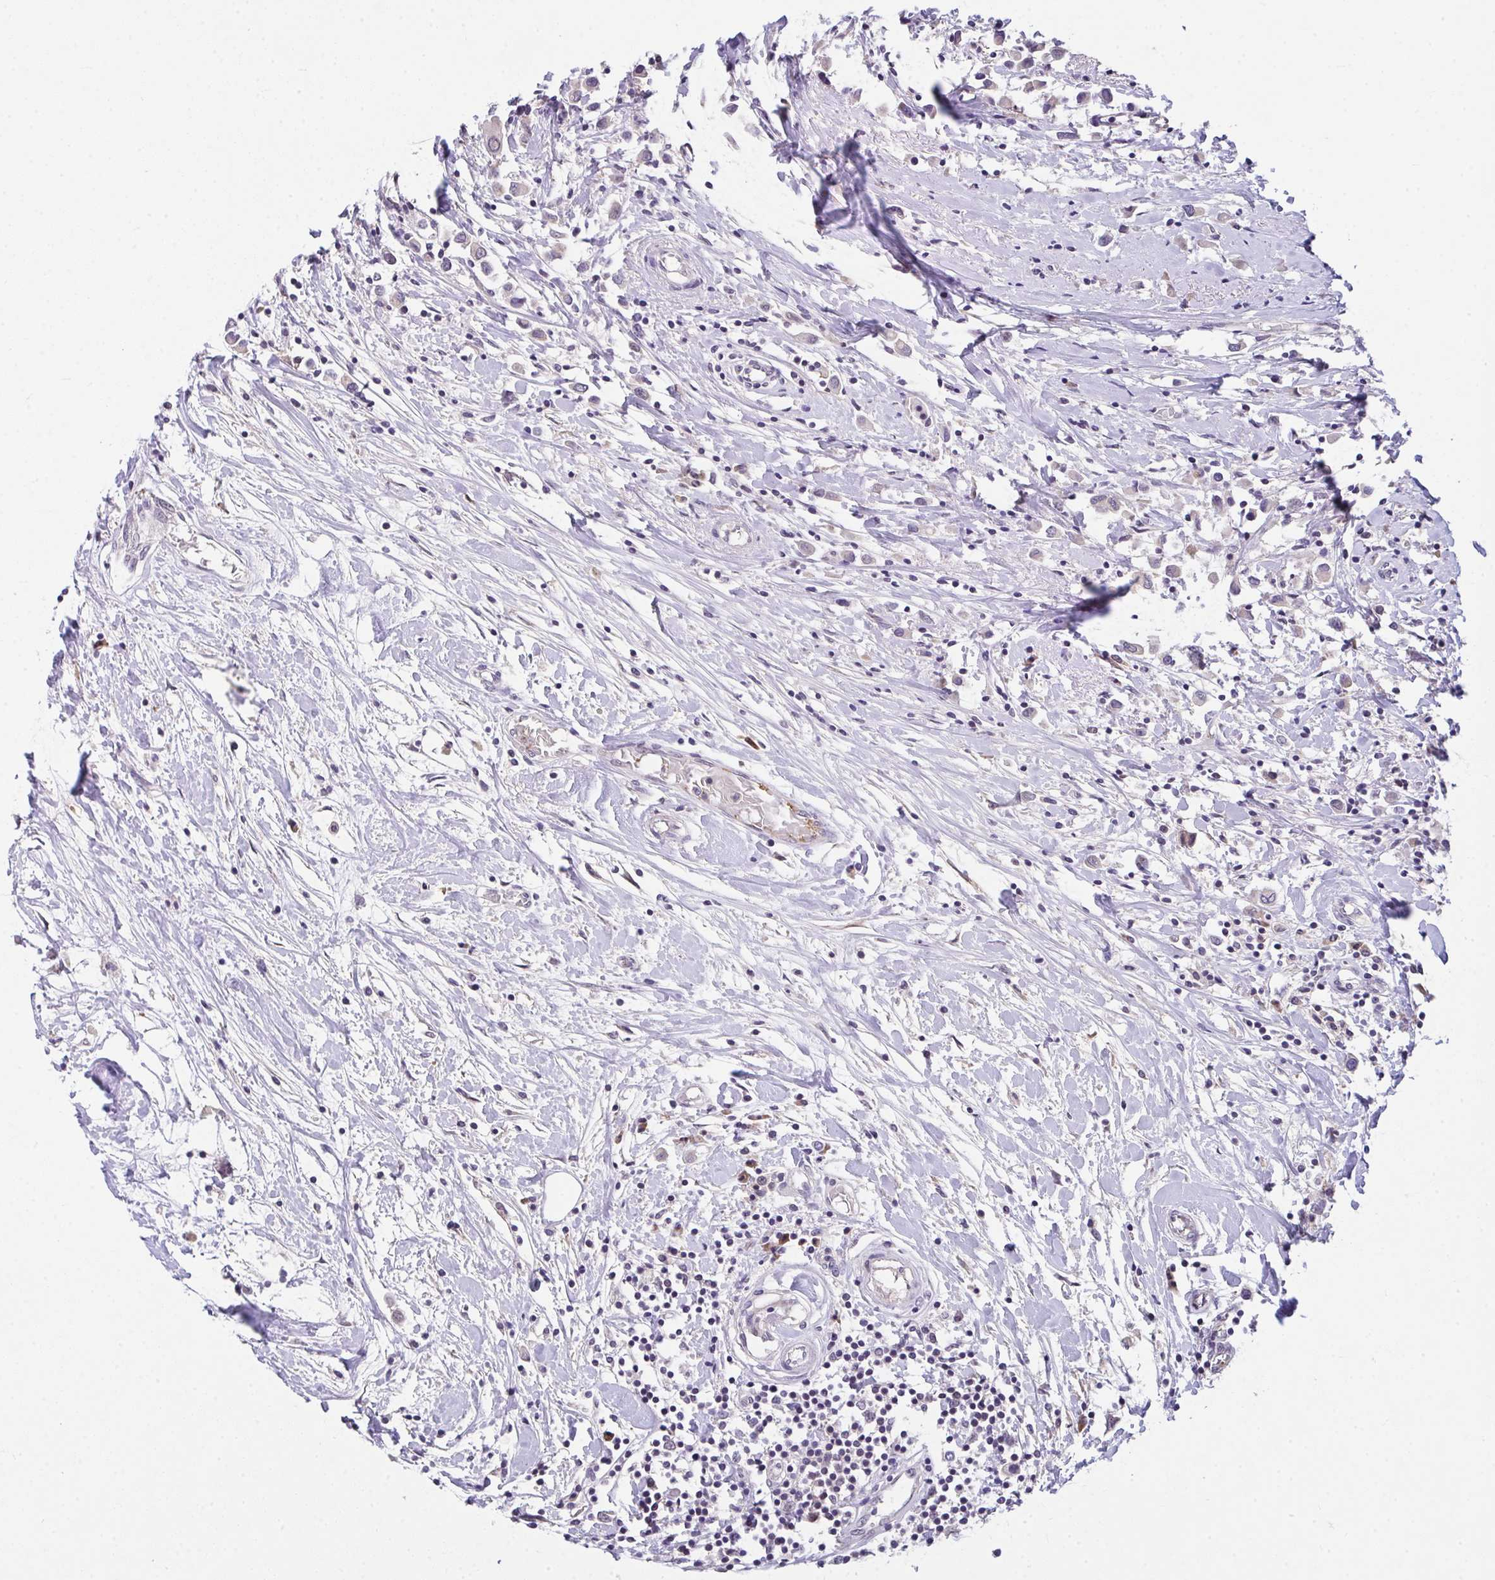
{"staining": {"intensity": "weak", "quantity": "<25%", "location": "cytoplasmic/membranous"}, "tissue": "breast cancer", "cell_type": "Tumor cells", "image_type": "cancer", "snomed": [{"axis": "morphology", "description": "Duct carcinoma"}, {"axis": "topography", "description": "Breast"}], "caption": "Protein analysis of infiltrating ductal carcinoma (breast) exhibits no significant positivity in tumor cells. Nuclei are stained in blue.", "gene": "GLTPD2", "patient": {"sex": "female", "age": 61}}